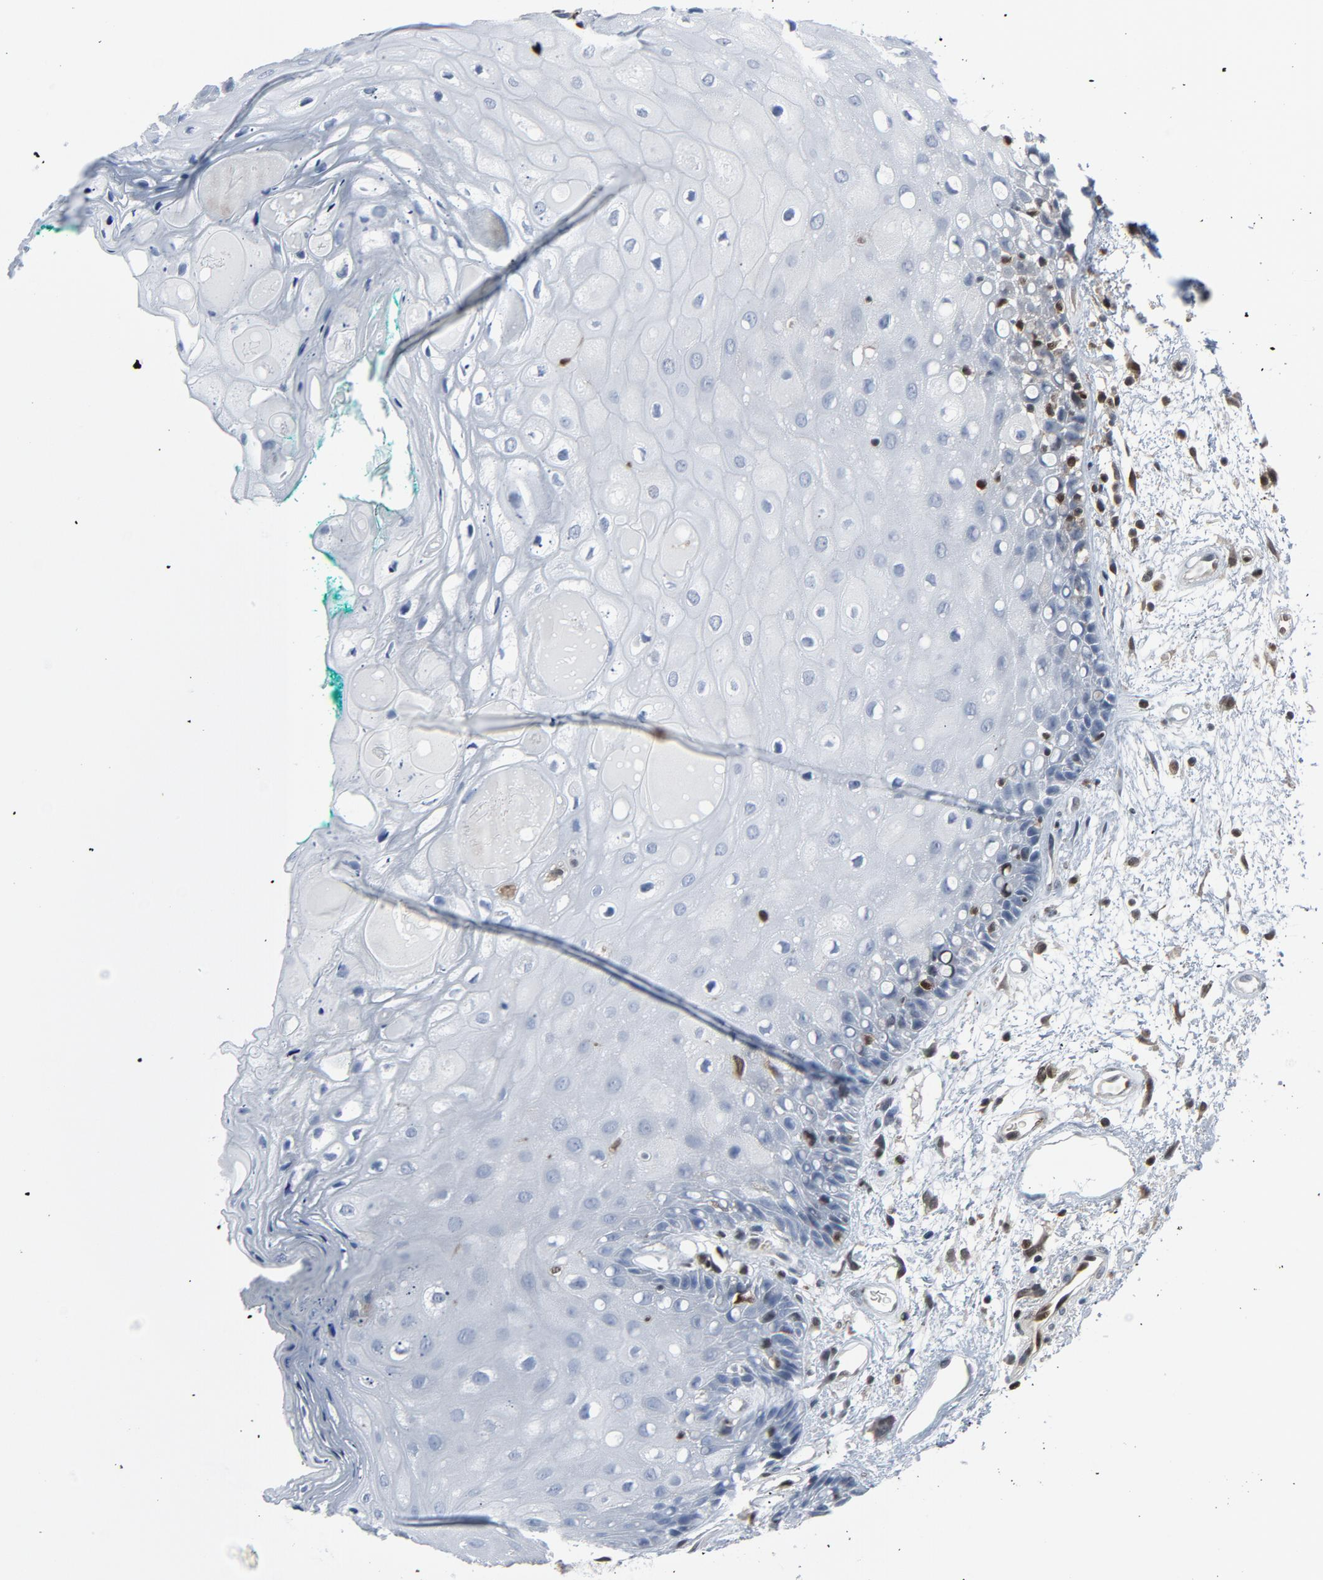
{"staining": {"intensity": "negative", "quantity": "none", "location": "none"}, "tissue": "oral mucosa", "cell_type": "Squamous epithelial cells", "image_type": "normal", "snomed": [{"axis": "morphology", "description": "Normal tissue, NOS"}, {"axis": "morphology", "description": "Squamous cell carcinoma, NOS"}, {"axis": "topography", "description": "Skeletal muscle"}, {"axis": "topography", "description": "Oral tissue"}, {"axis": "topography", "description": "Head-Neck"}], "caption": "Immunohistochemistry (IHC) image of benign human oral mucosa stained for a protein (brown), which shows no staining in squamous epithelial cells. Brightfield microscopy of immunohistochemistry (IHC) stained with DAB (brown) and hematoxylin (blue), captured at high magnification.", "gene": "STAT5A", "patient": {"sex": "female", "age": 84}}